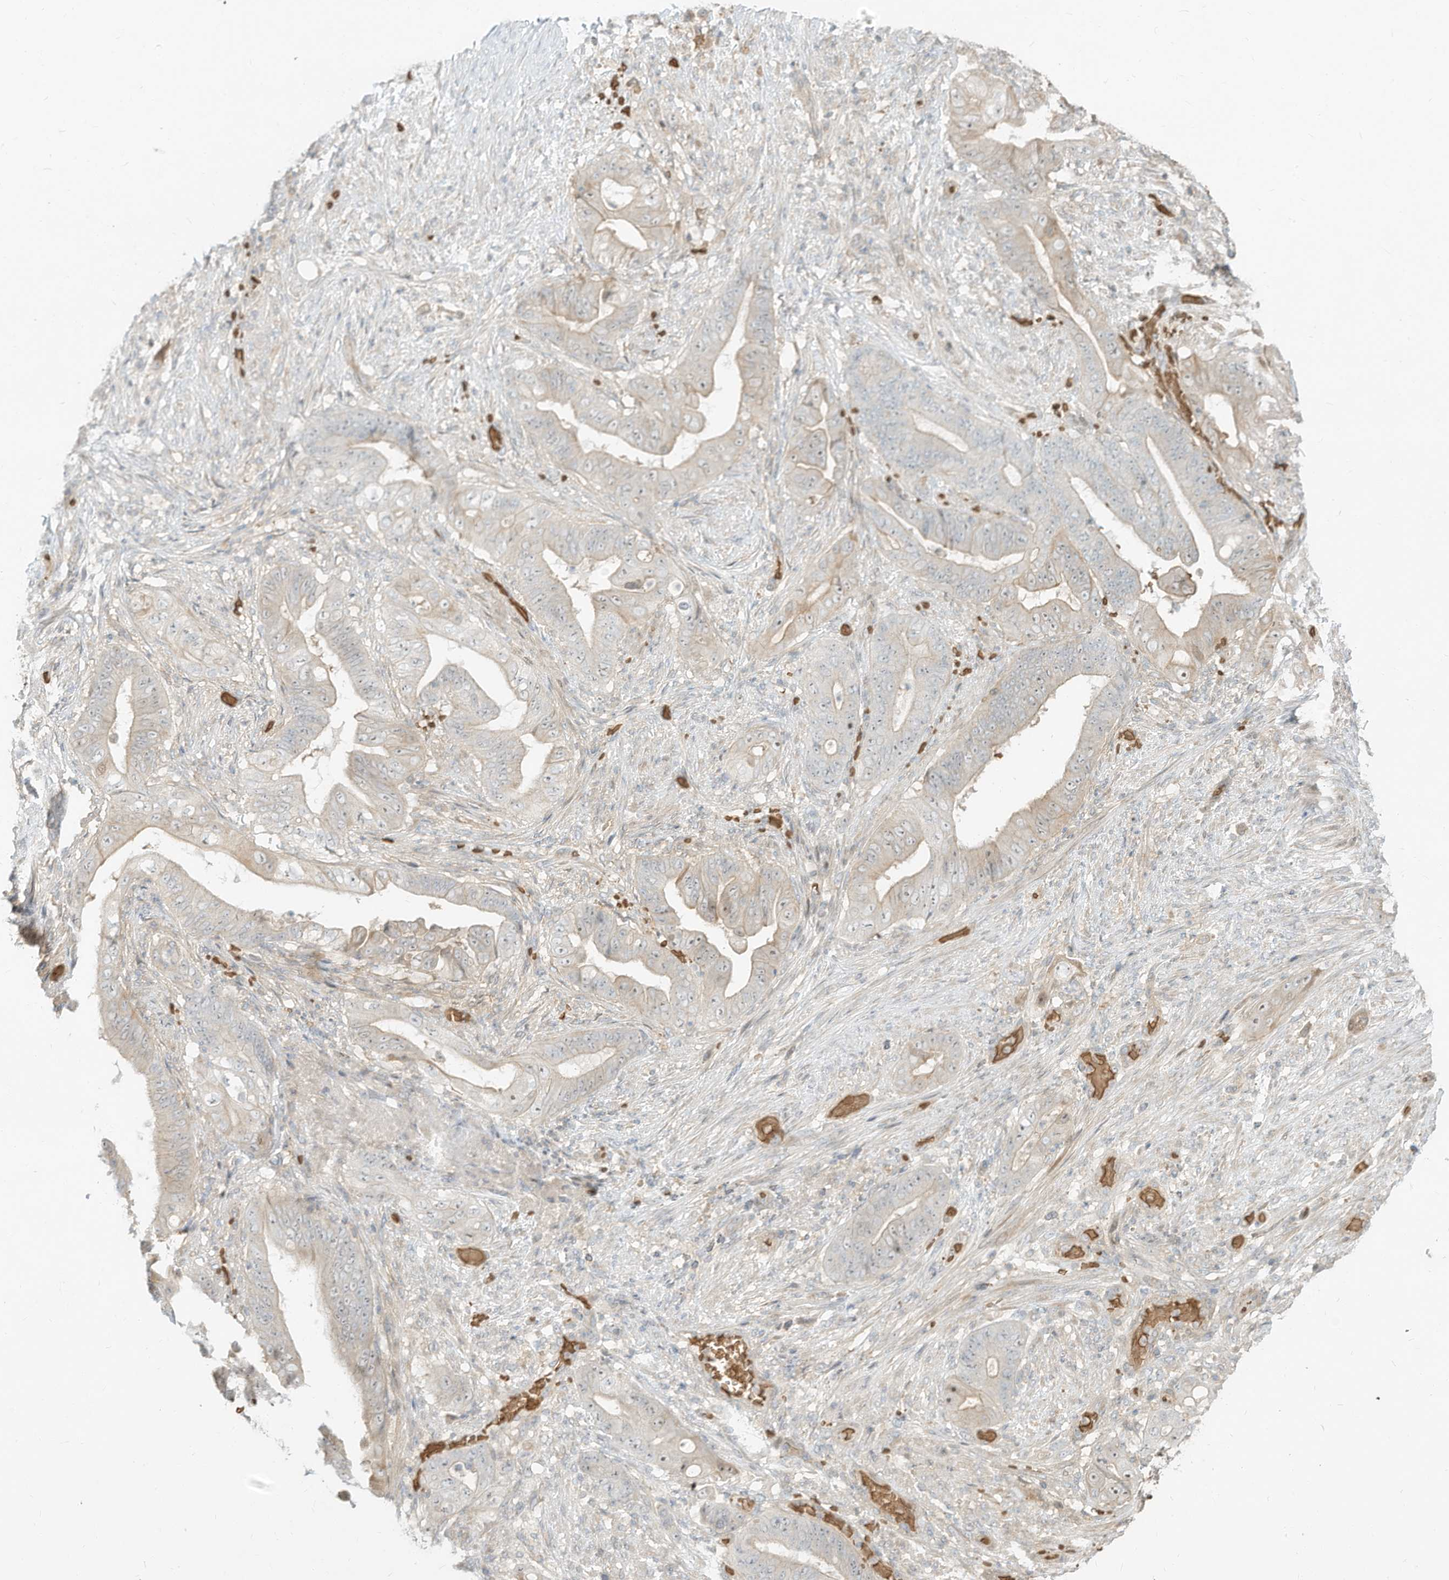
{"staining": {"intensity": "weak", "quantity": "<25%", "location": "cytoplasmic/membranous"}, "tissue": "stomach cancer", "cell_type": "Tumor cells", "image_type": "cancer", "snomed": [{"axis": "morphology", "description": "Adenocarcinoma, NOS"}, {"axis": "topography", "description": "Stomach"}], "caption": "Tumor cells show no significant staining in stomach cancer.", "gene": "OFD1", "patient": {"sex": "female", "age": 73}}